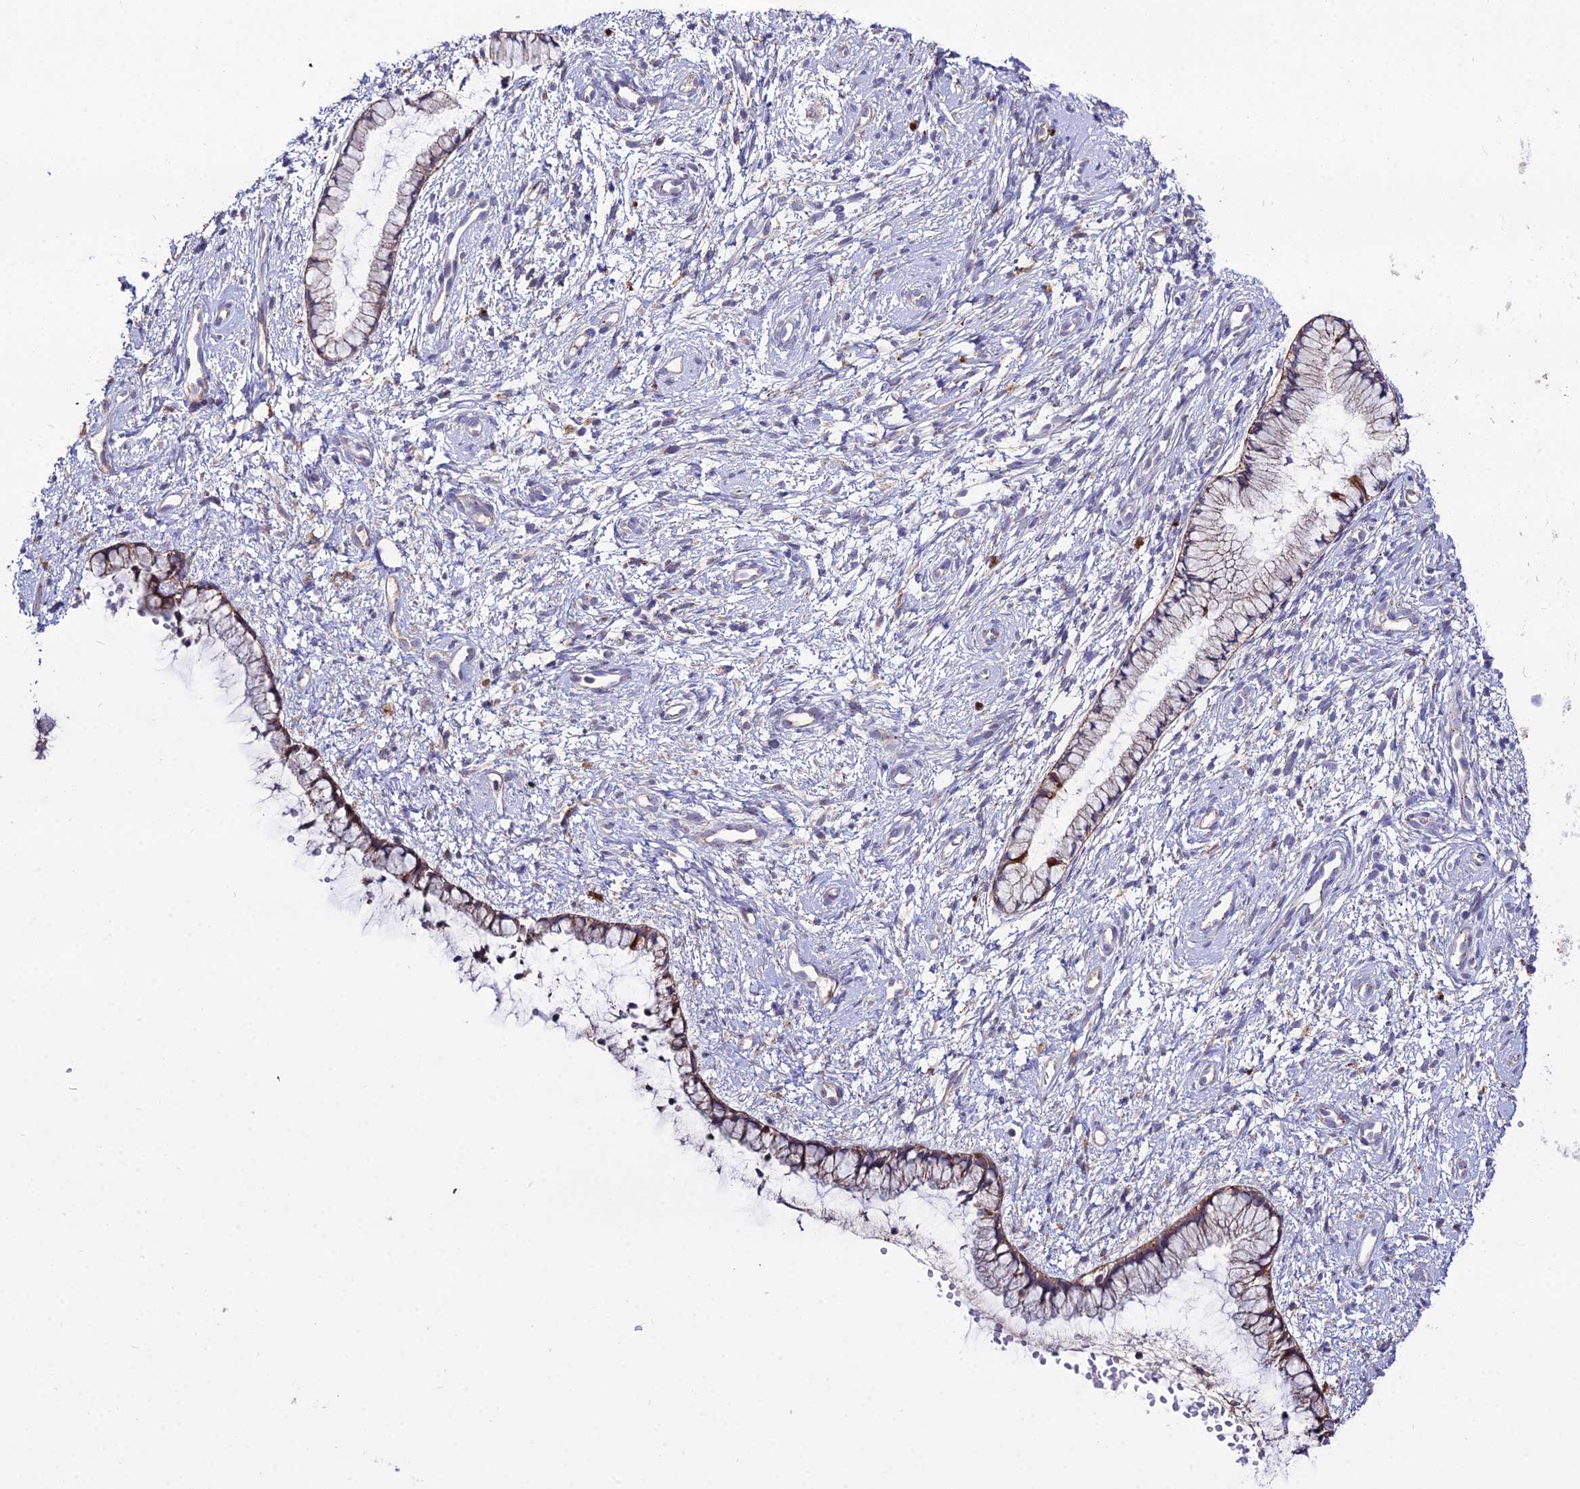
{"staining": {"intensity": "moderate", "quantity": "25%-75%", "location": "cytoplasmic/membranous"}, "tissue": "cervix", "cell_type": "Glandular cells", "image_type": "normal", "snomed": [{"axis": "morphology", "description": "Normal tissue, NOS"}, {"axis": "topography", "description": "Cervix"}], "caption": "Immunohistochemical staining of benign human cervix shows 25%-75% levels of moderate cytoplasmic/membranous protein positivity in about 25%-75% of glandular cells. Nuclei are stained in blue.", "gene": "EID2", "patient": {"sex": "female", "age": 57}}